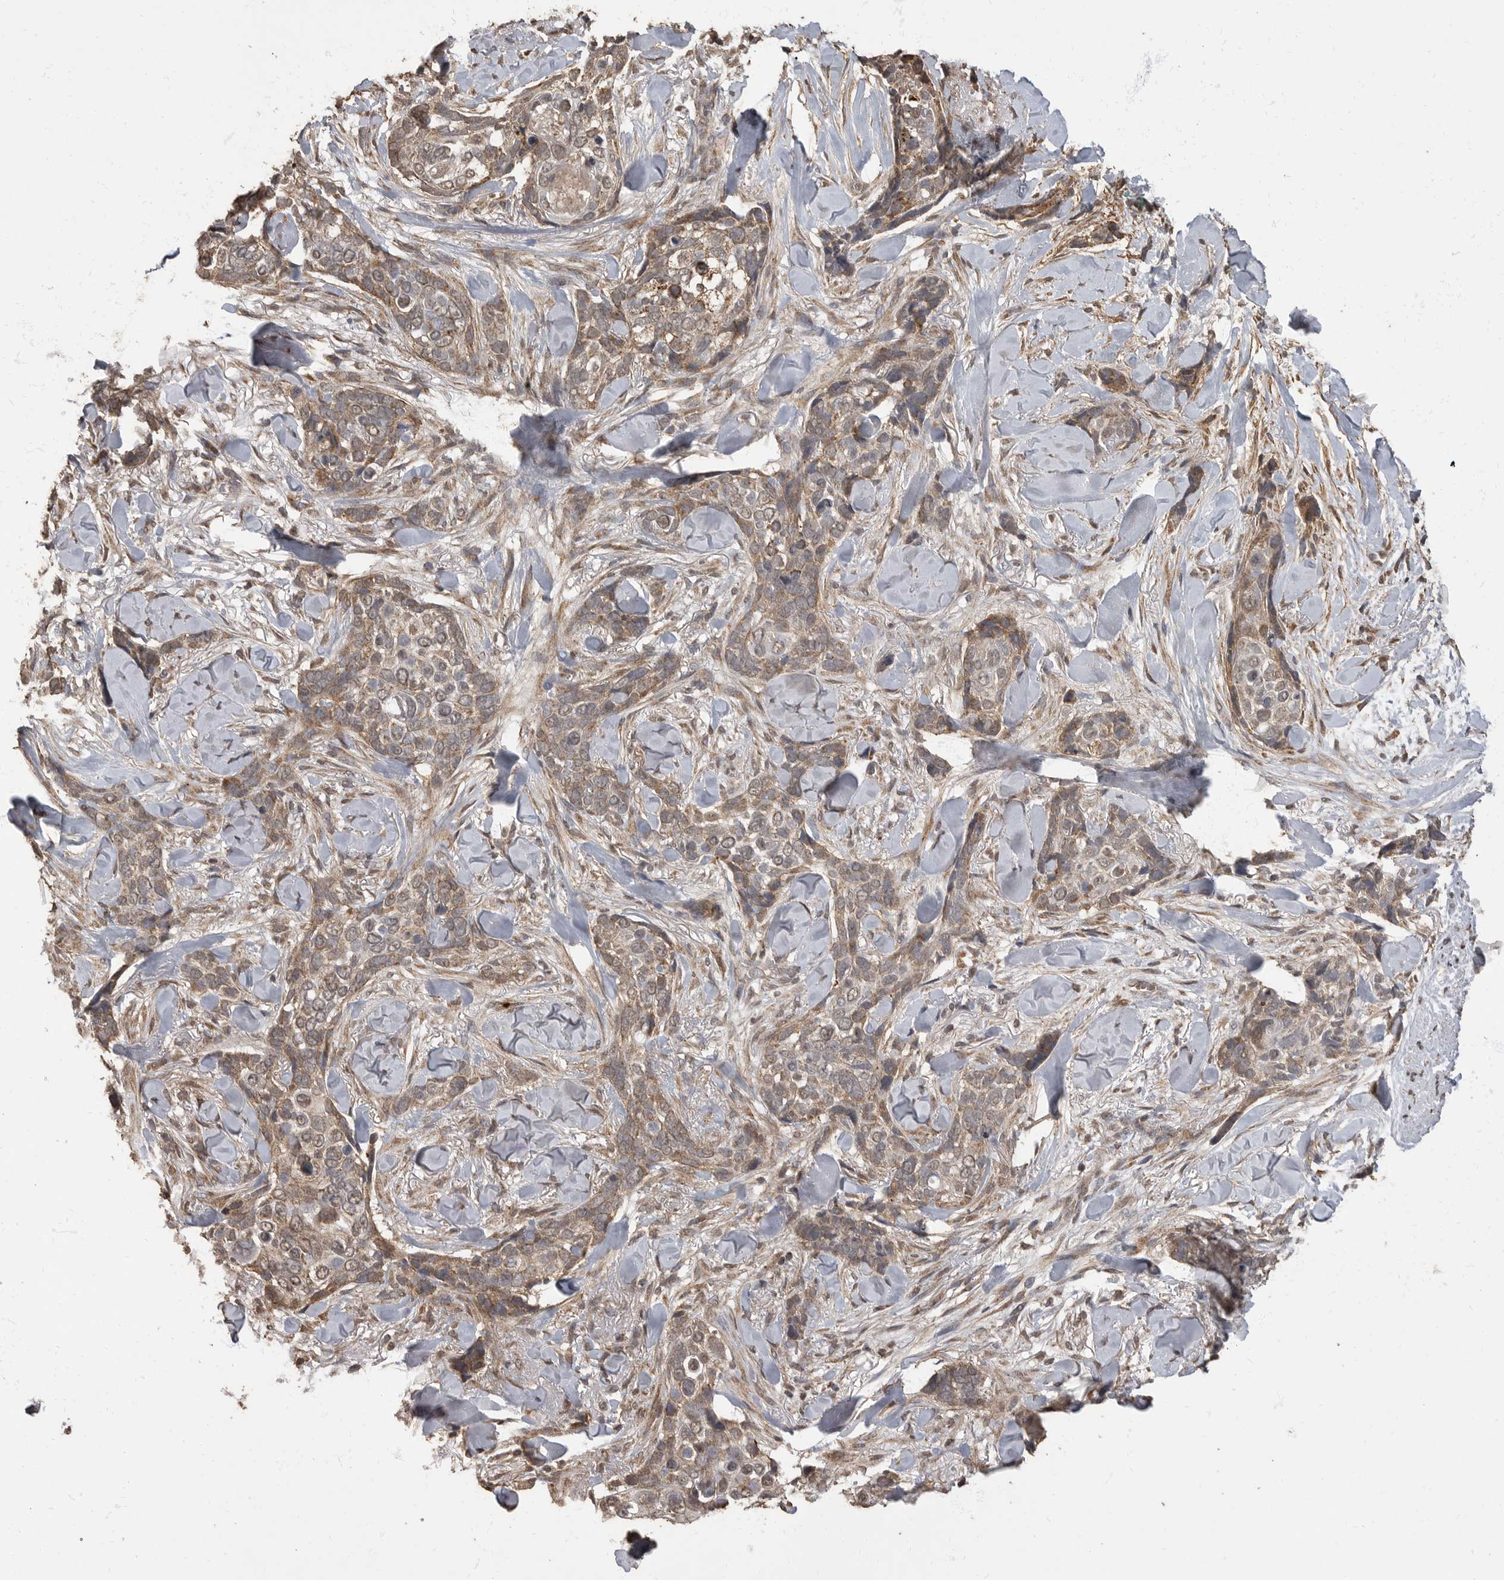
{"staining": {"intensity": "moderate", "quantity": ">75%", "location": "cytoplasmic/membranous"}, "tissue": "skin cancer", "cell_type": "Tumor cells", "image_type": "cancer", "snomed": [{"axis": "morphology", "description": "Basal cell carcinoma"}, {"axis": "topography", "description": "Skin"}], "caption": "Protein staining of skin cancer tissue reveals moderate cytoplasmic/membranous positivity in about >75% of tumor cells.", "gene": "MAFG", "patient": {"sex": "female", "age": 82}}